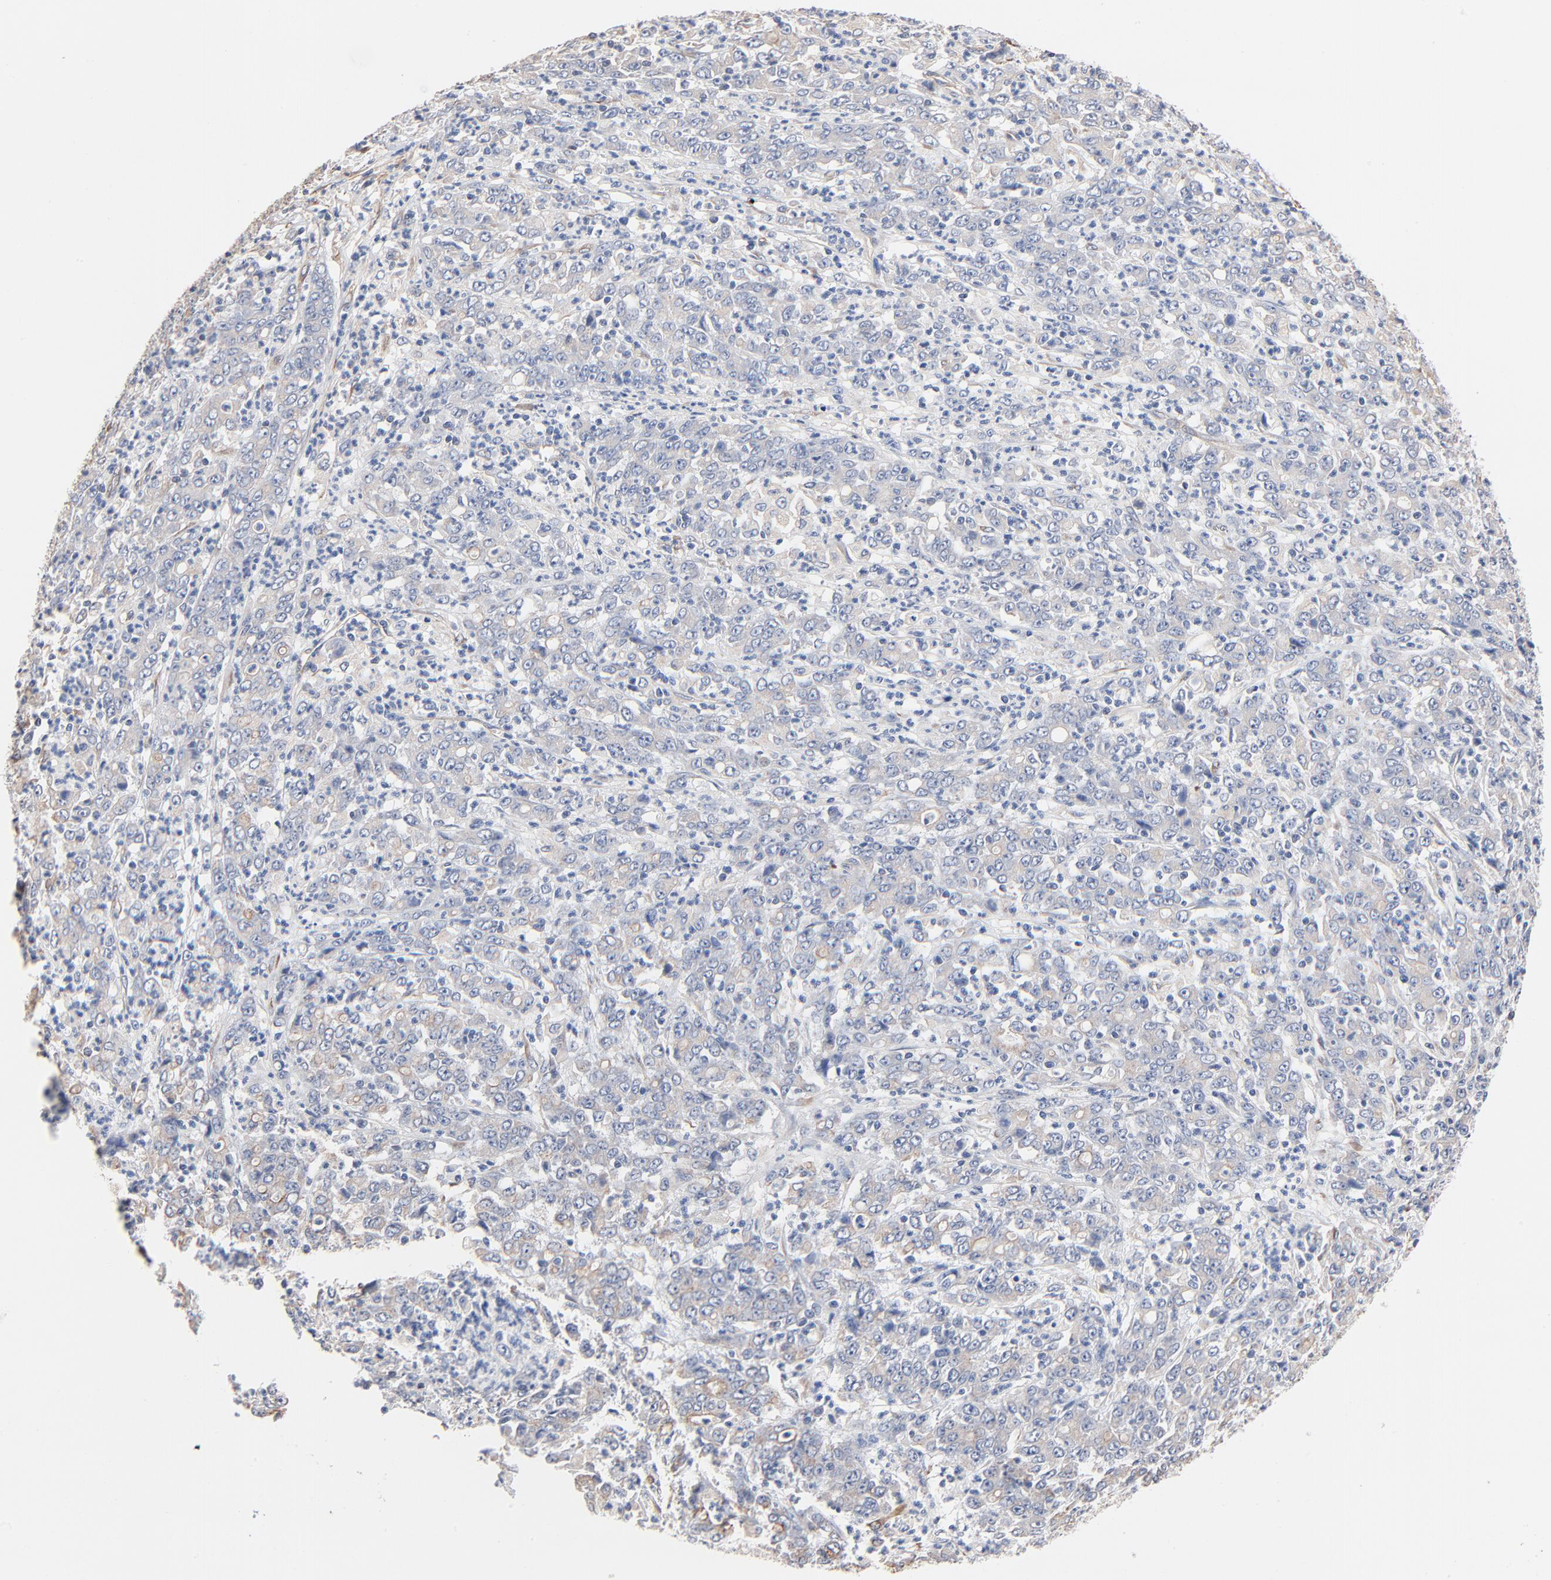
{"staining": {"intensity": "negative", "quantity": "none", "location": "none"}, "tissue": "stomach cancer", "cell_type": "Tumor cells", "image_type": "cancer", "snomed": [{"axis": "morphology", "description": "Adenocarcinoma, NOS"}, {"axis": "topography", "description": "Stomach, lower"}], "caption": "Tumor cells are negative for protein expression in human stomach adenocarcinoma.", "gene": "ABCD4", "patient": {"sex": "female", "age": 71}}